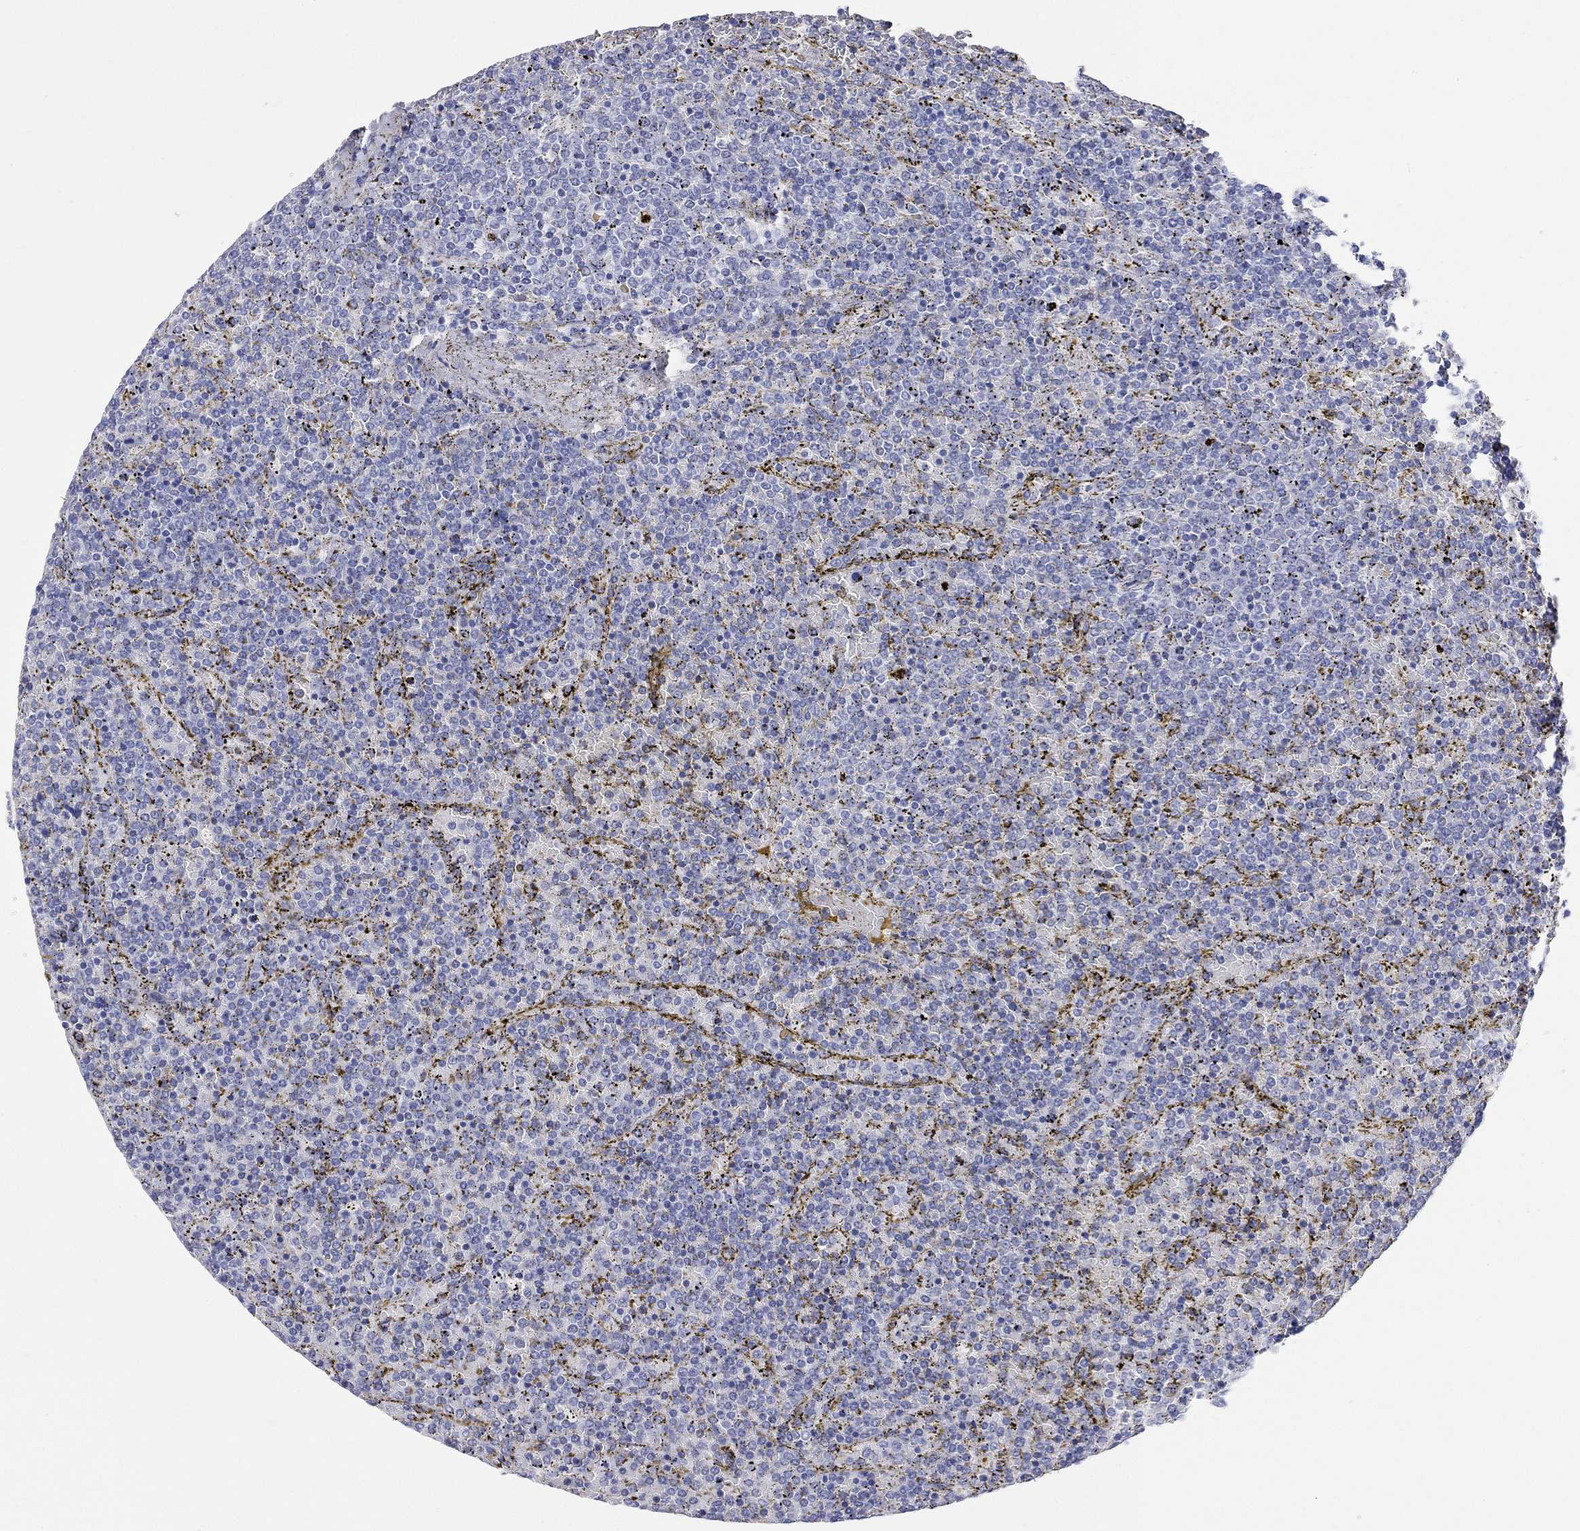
{"staining": {"intensity": "negative", "quantity": "none", "location": "none"}, "tissue": "lymphoma", "cell_type": "Tumor cells", "image_type": "cancer", "snomed": [{"axis": "morphology", "description": "Malignant lymphoma, non-Hodgkin's type, Low grade"}, {"axis": "topography", "description": "Spleen"}], "caption": "Lymphoma stained for a protein using immunohistochemistry (IHC) exhibits no expression tumor cells.", "gene": "SPATA9", "patient": {"sex": "female", "age": 77}}